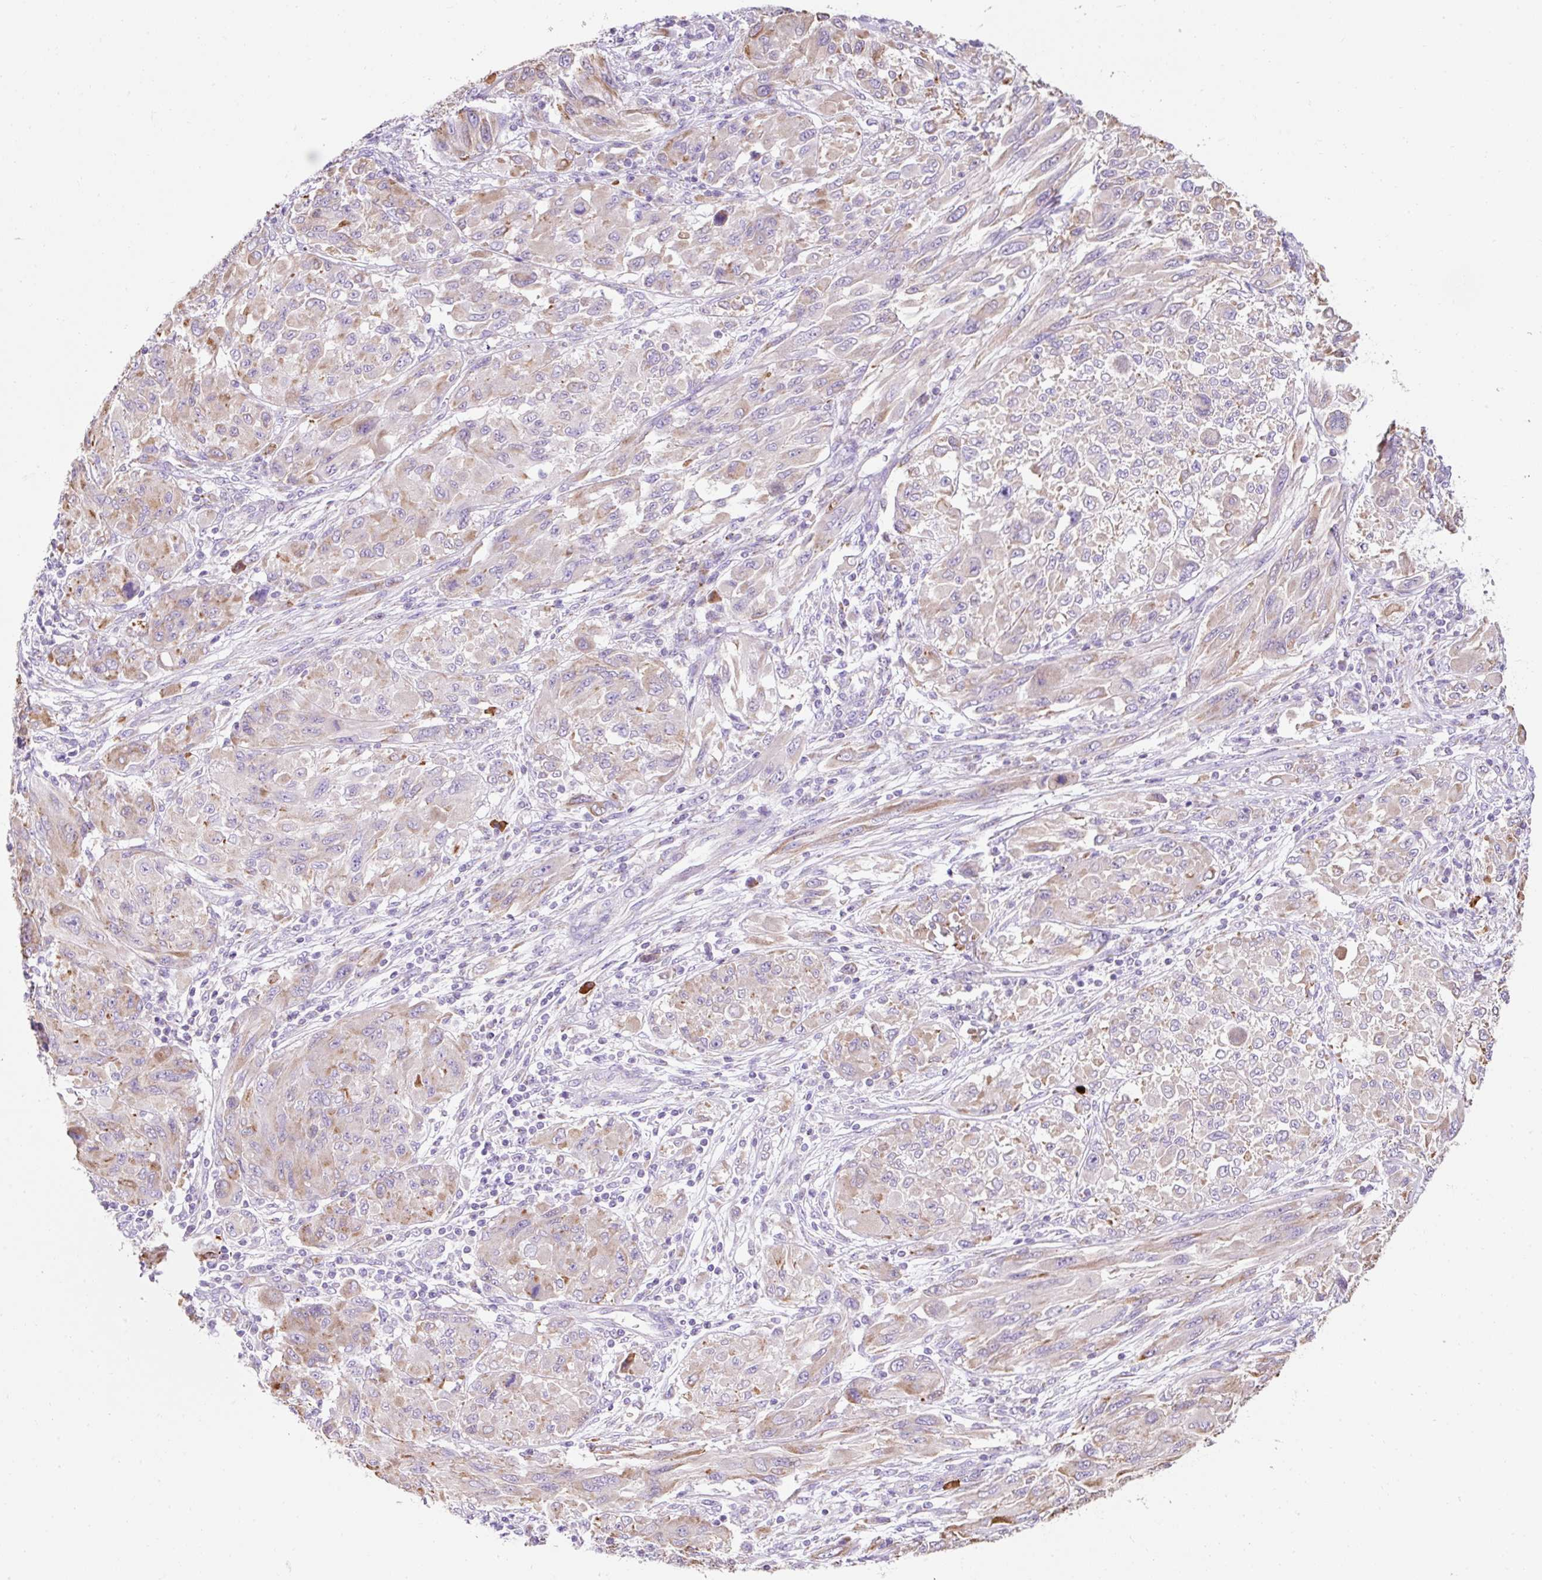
{"staining": {"intensity": "weak", "quantity": "25%-75%", "location": "cytoplasmic/membranous"}, "tissue": "melanoma", "cell_type": "Tumor cells", "image_type": "cancer", "snomed": [{"axis": "morphology", "description": "Malignant melanoma, NOS"}, {"axis": "topography", "description": "Skin"}], "caption": "Tumor cells reveal weak cytoplasmic/membranous positivity in approximately 25%-75% of cells in melanoma.", "gene": "PLPP2", "patient": {"sex": "female", "age": 91}}